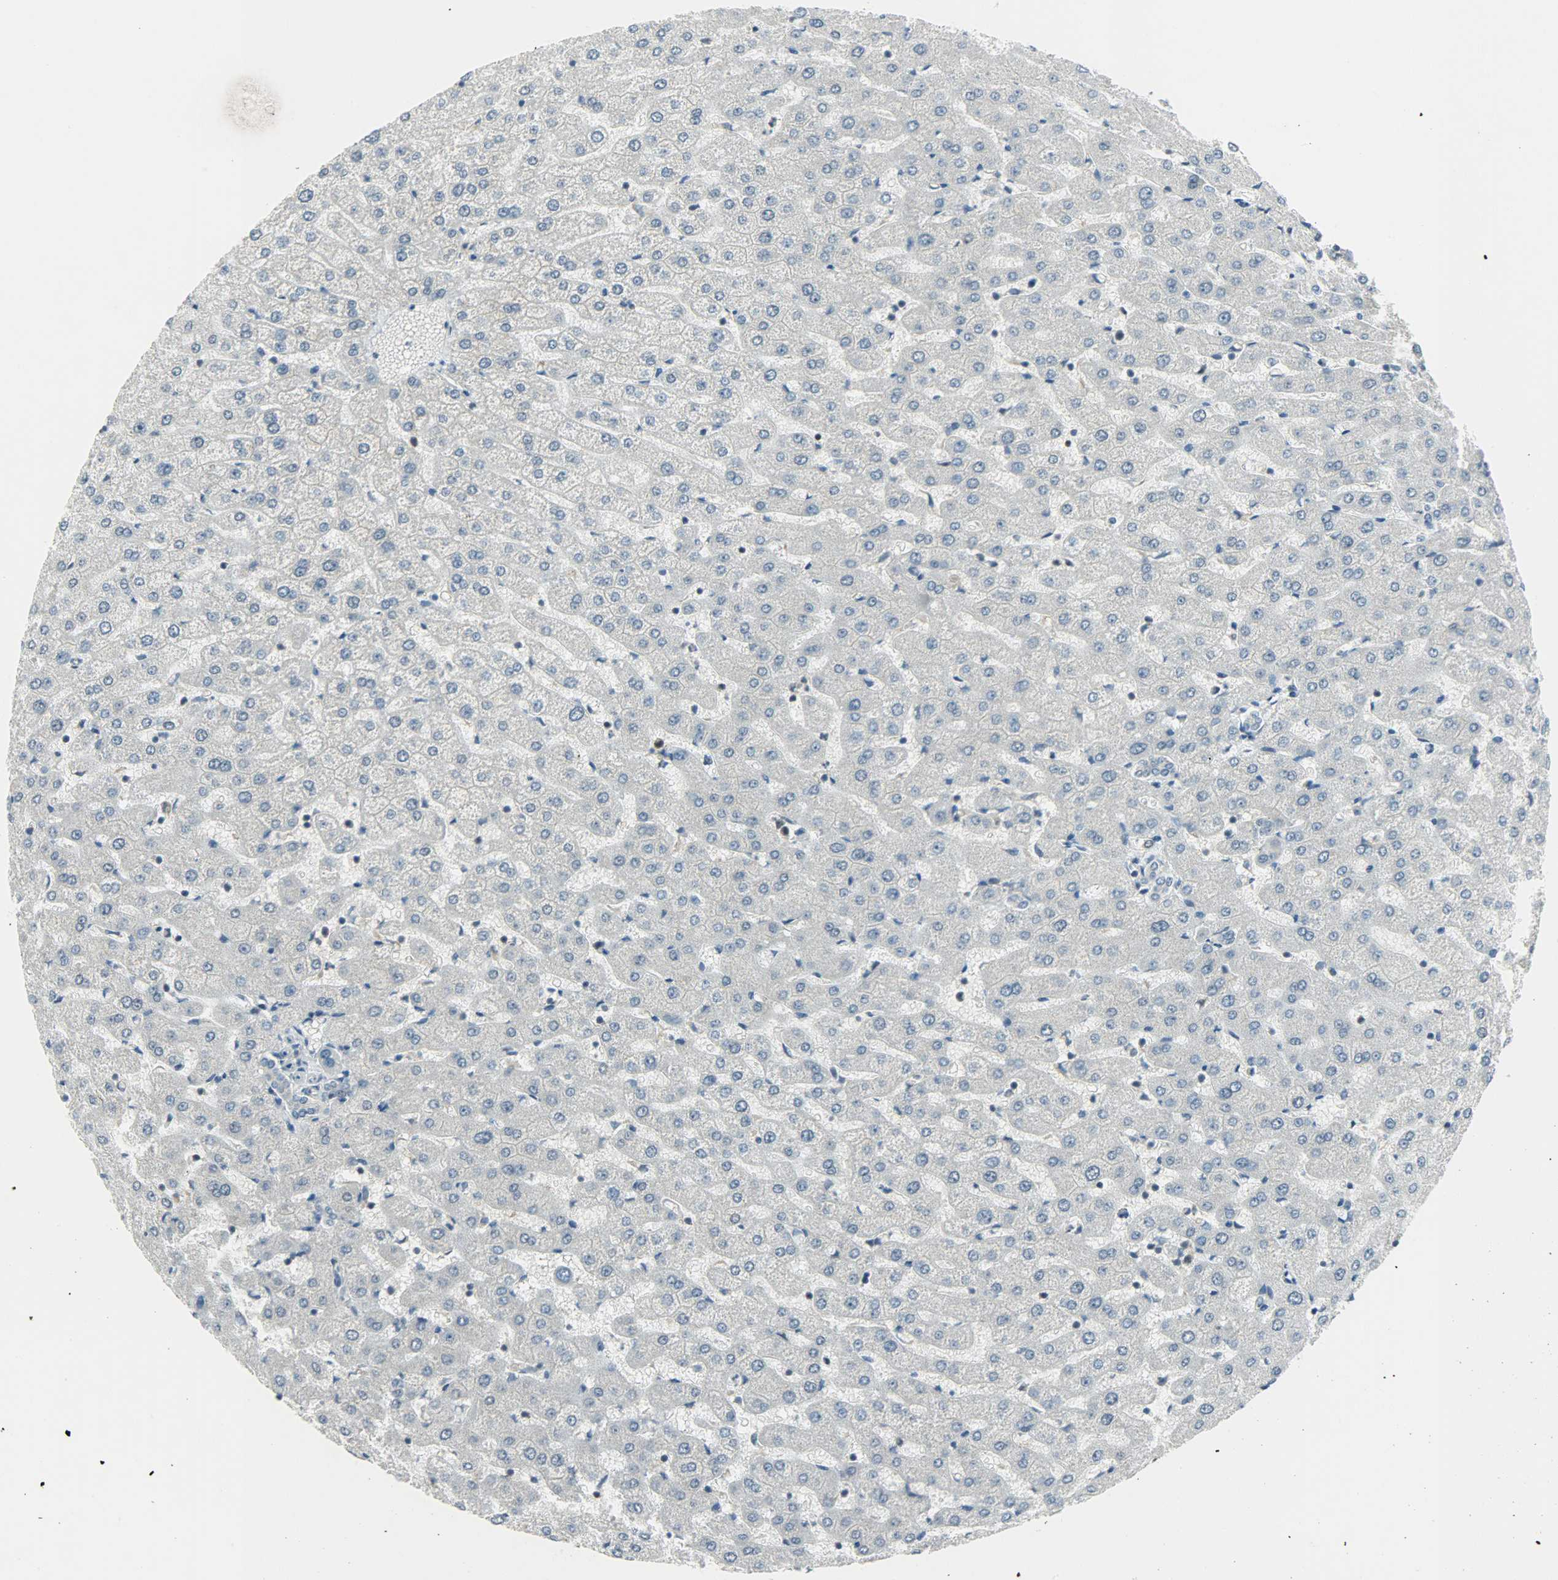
{"staining": {"intensity": "weak", "quantity": ">75%", "location": "cytoplasmic/membranous"}, "tissue": "liver", "cell_type": "Cholangiocytes", "image_type": "normal", "snomed": [{"axis": "morphology", "description": "Normal tissue, NOS"}, {"axis": "morphology", "description": "Fibrosis, NOS"}, {"axis": "topography", "description": "Liver"}], "caption": "Protein staining shows weak cytoplasmic/membranous staining in about >75% of cholangiocytes in normal liver. (brown staining indicates protein expression, while blue staining denotes nuclei).", "gene": "IL15", "patient": {"sex": "female", "age": 29}}